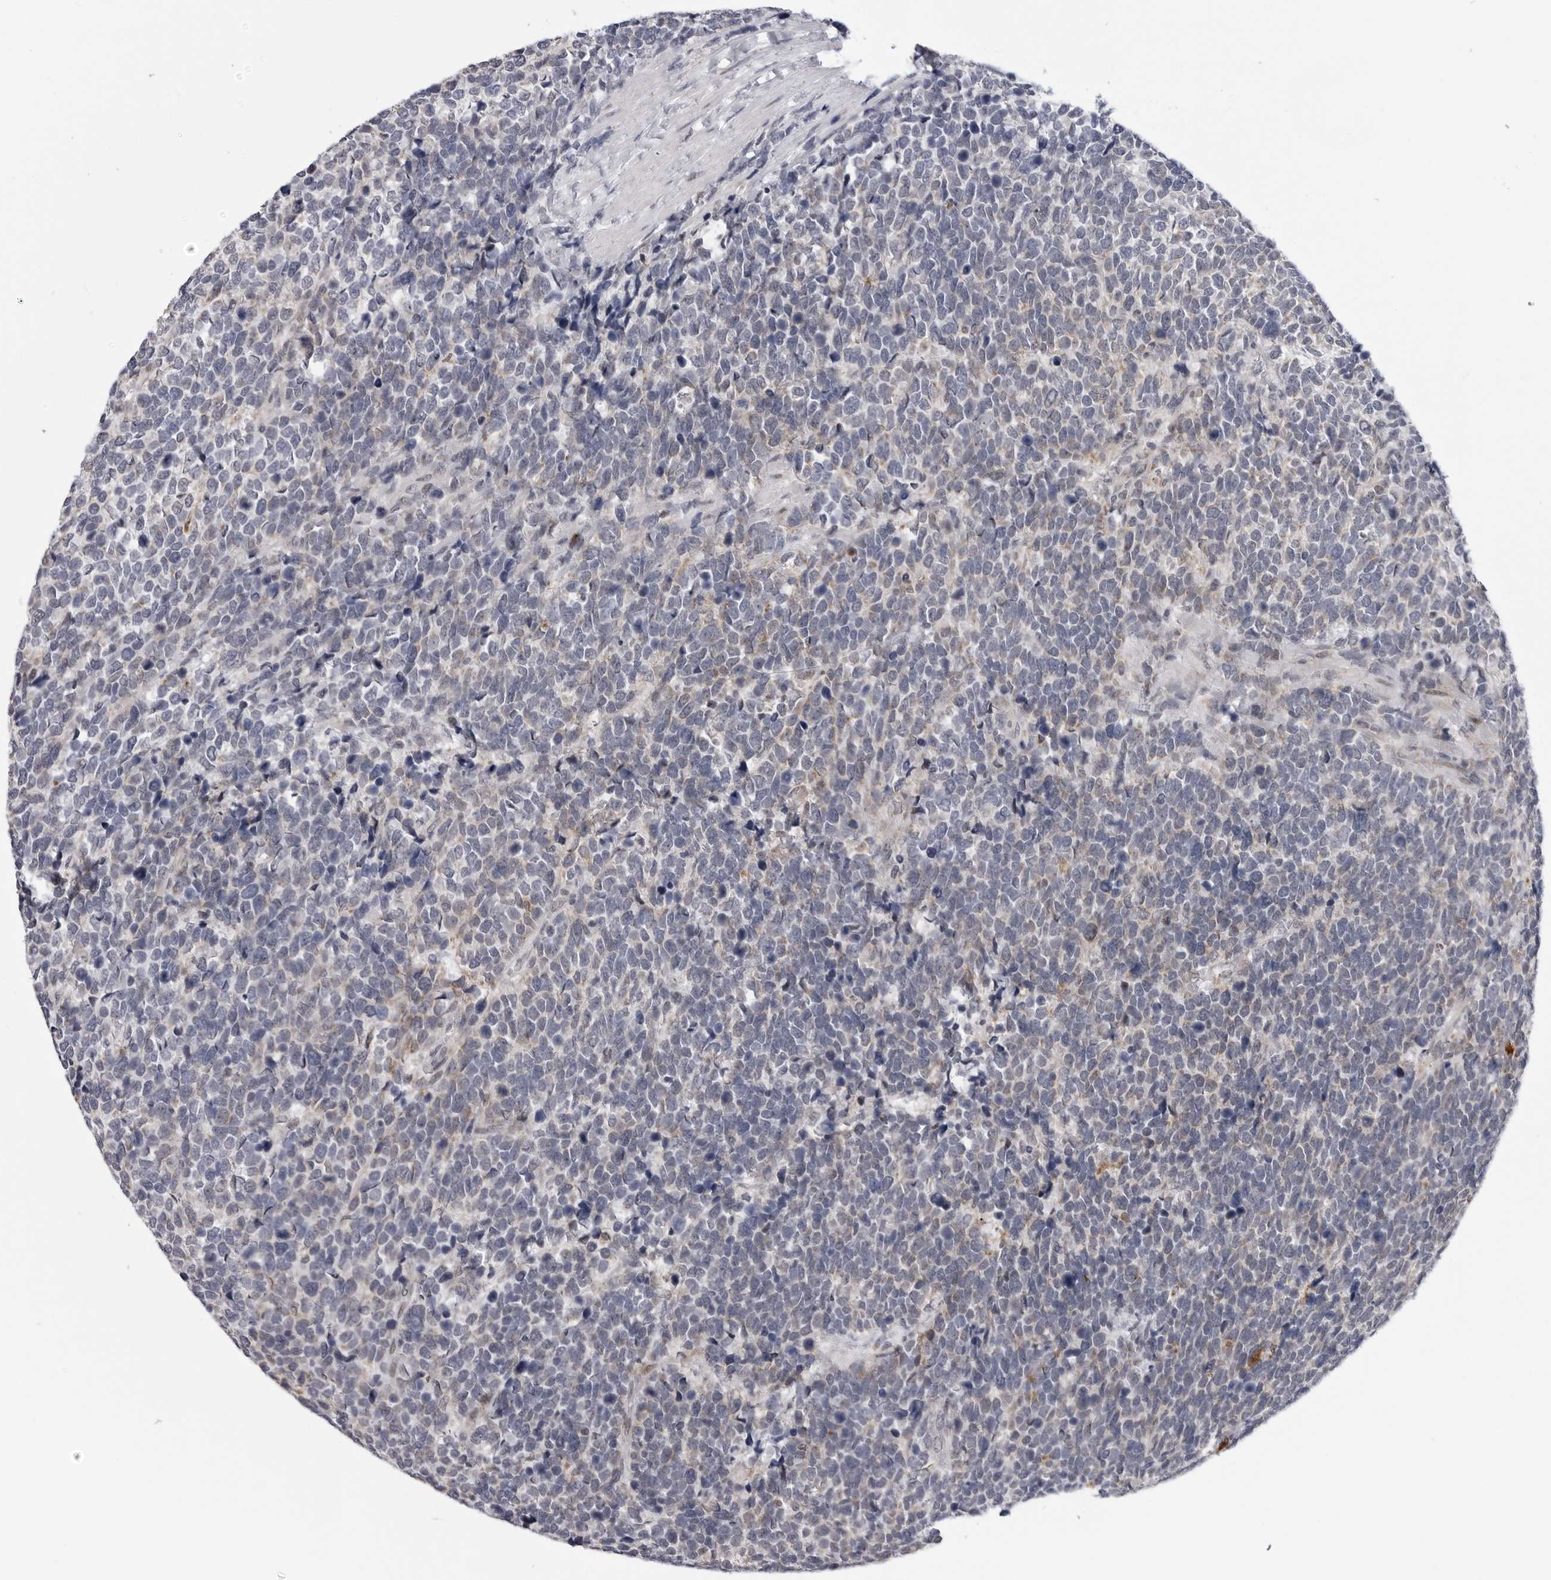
{"staining": {"intensity": "negative", "quantity": "none", "location": "none"}, "tissue": "urothelial cancer", "cell_type": "Tumor cells", "image_type": "cancer", "snomed": [{"axis": "morphology", "description": "Urothelial carcinoma, High grade"}, {"axis": "topography", "description": "Urinary bladder"}], "caption": "This micrograph is of high-grade urothelial carcinoma stained with IHC to label a protein in brown with the nuclei are counter-stained blue. There is no positivity in tumor cells.", "gene": "CDK20", "patient": {"sex": "female", "age": 82}}